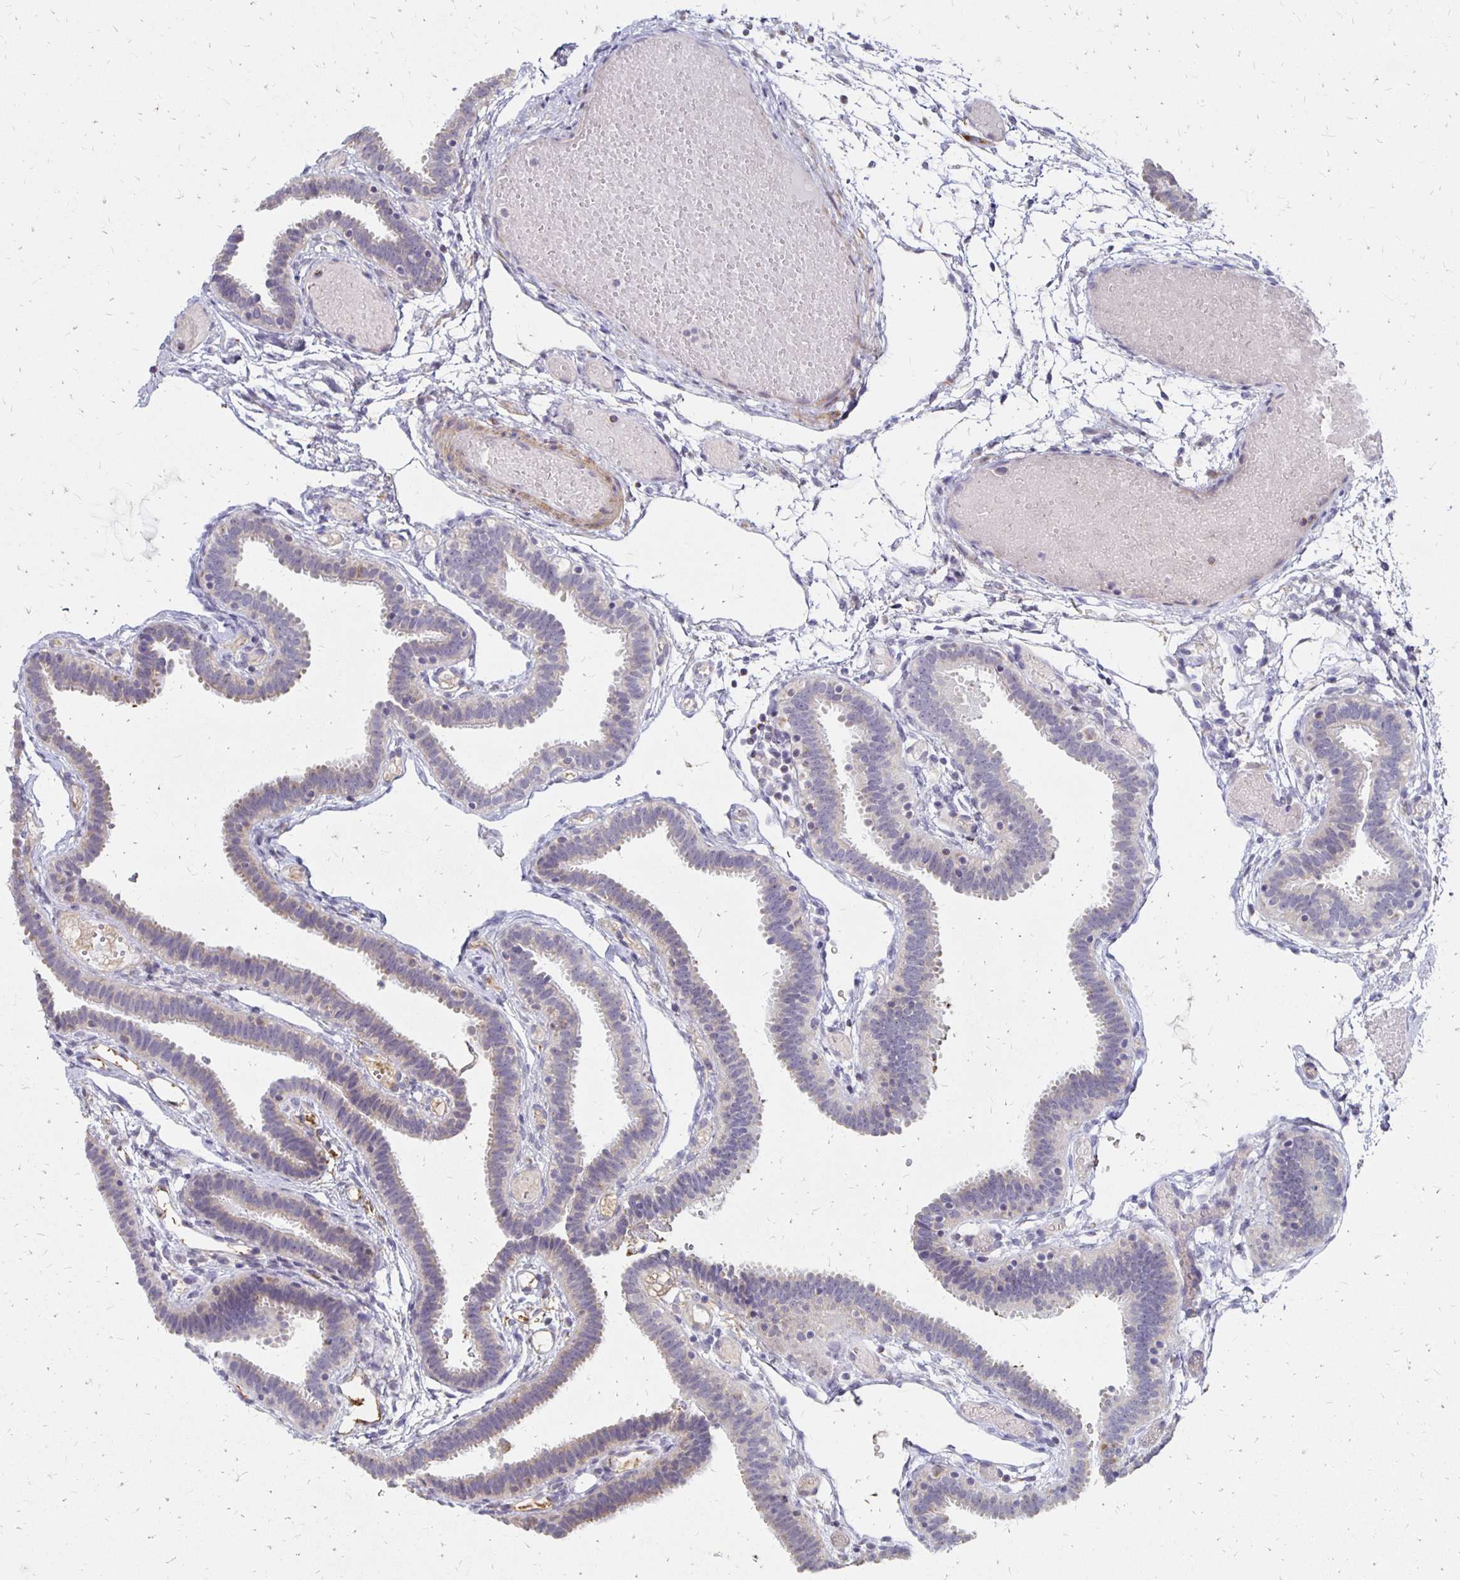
{"staining": {"intensity": "weak", "quantity": "<25%", "location": "cytoplasmic/membranous"}, "tissue": "fallopian tube", "cell_type": "Glandular cells", "image_type": "normal", "snomed": [{"axis": "morphology", "description": "Normal tissue, NOS"}, {"axis": "topography", "description": "Fallopian tube"}], "caption": "A high-resolution photomicrograph shows immunohistochemistry staining of benign fallopian tube, which exhibits no significant positivity in glandular cells.", "gene": "ATOSB", "patient": {"sex": "female", "age": 37}}